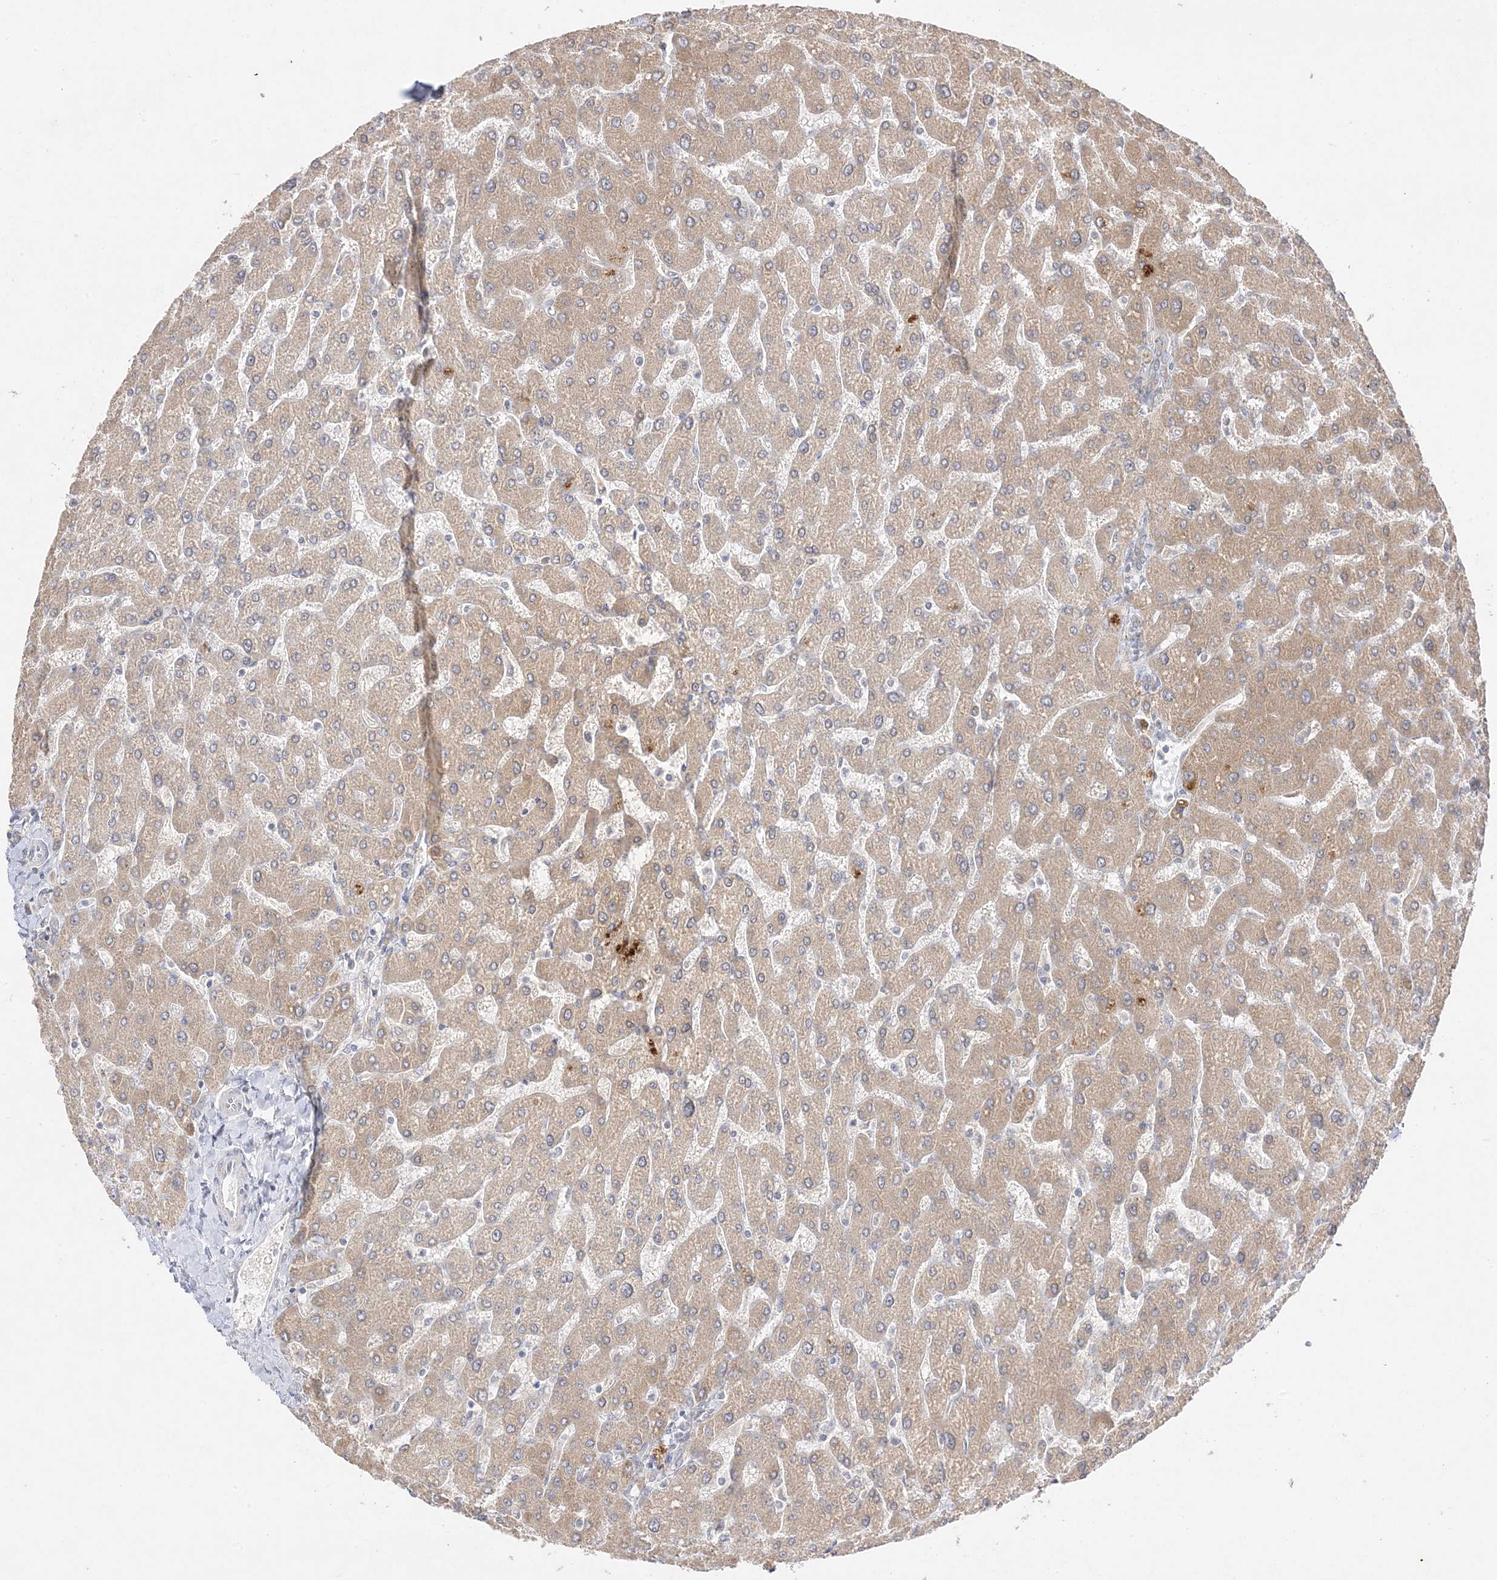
{"staining": {"intensity": "negative", "quantity": "none", "location": "none"}, "tissue": "liver", "cell_type": "Cholangiocytes", "image_type": "normal", "snomed": [{"axis": "morphology", "description": "Normal tissue, NOS"}, {"axis": "topography", "description": "Liver"}], "caption": "Human liver stained for a protein using immunohistochemistry reveals no positivity in cholangiocytes.", "gene": "C2CD2", "patient": {"sex": "male", "age": 55}}